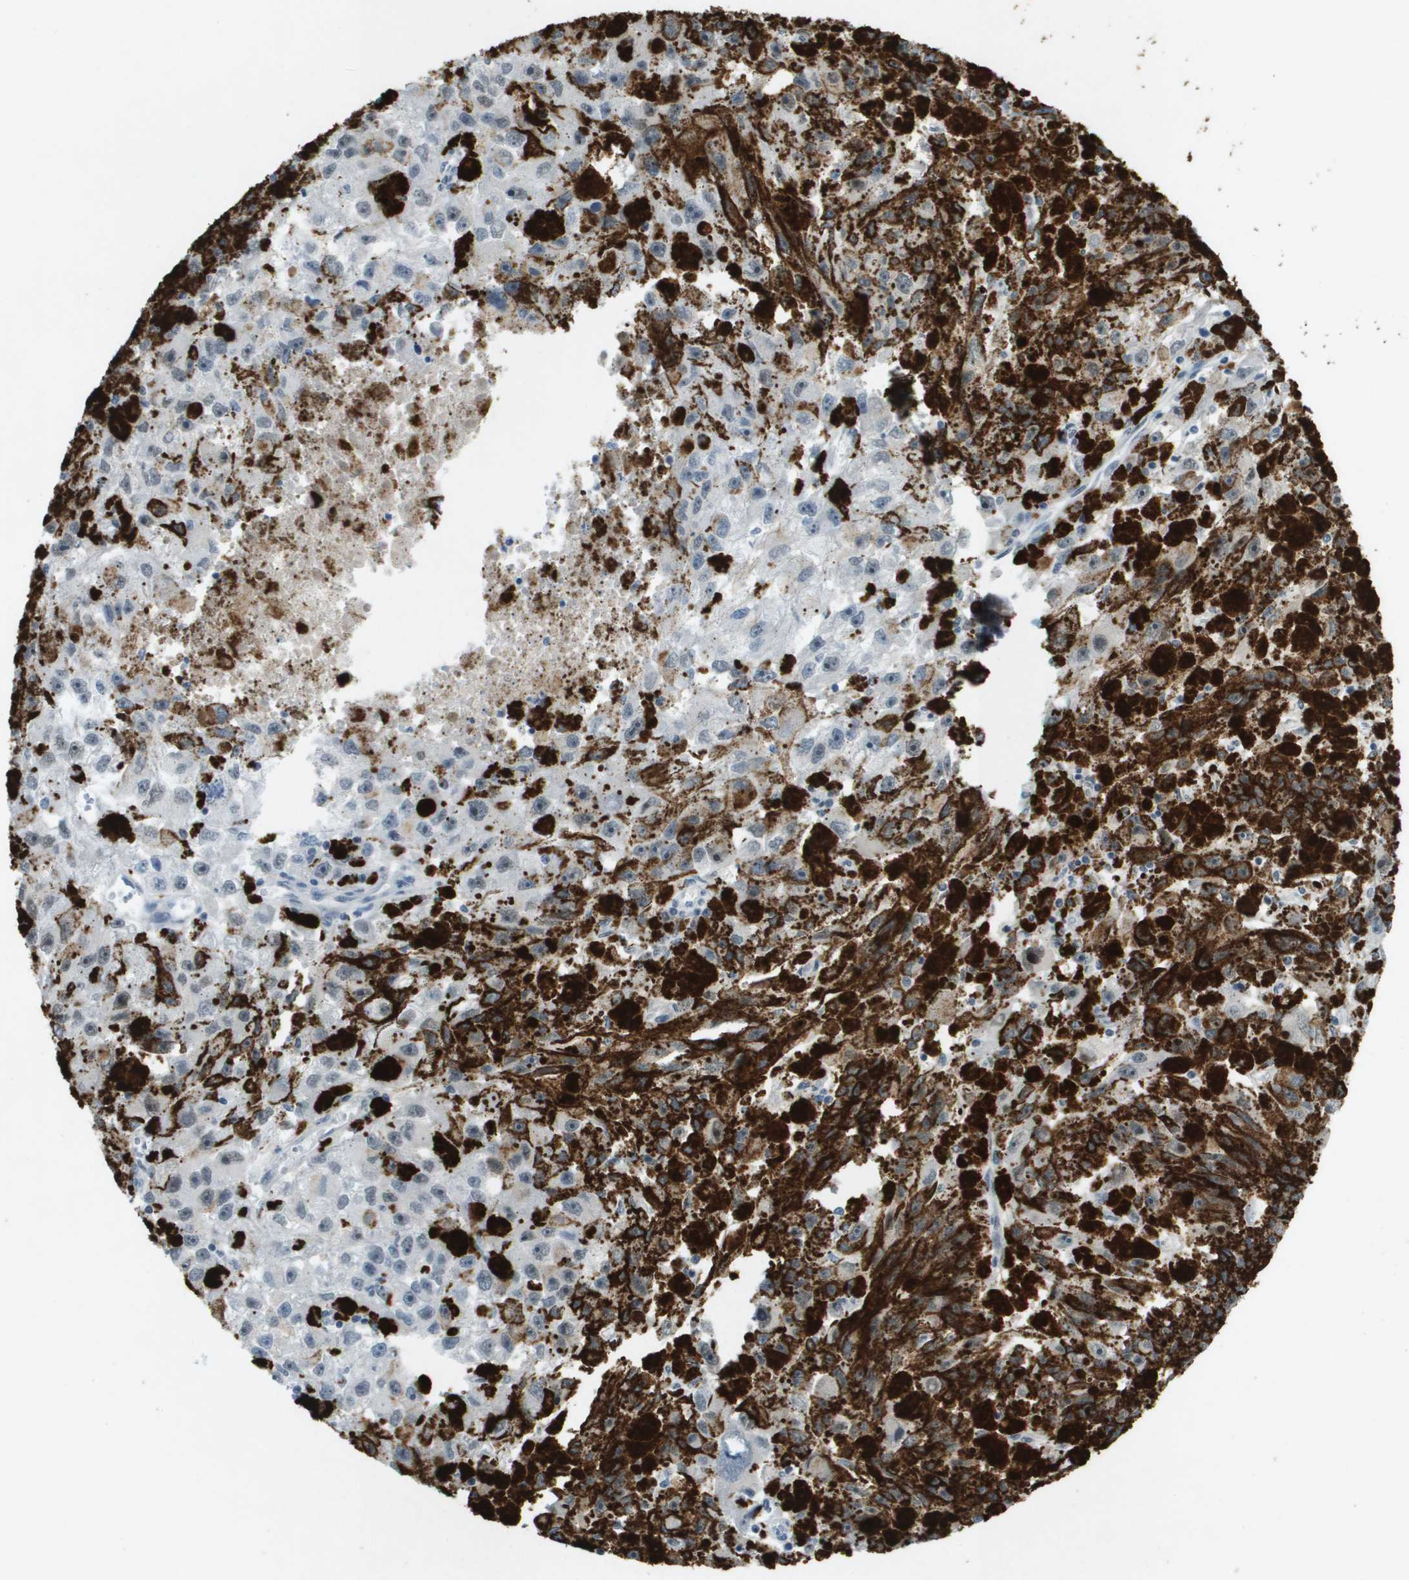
{"staining": {"intensity": "negative", "quantity": "none", "location": "none"}, "tissue": "melanoma", "cell_type": "Tumor cells", "image_type": "cancer", "snomed": [{"axis": "morphology", "description": "Malignant melanoma, NOS"}, {"axis": "topography", "description": "Skin"}], "caption": "Immunohistochemistry of melanoma exhibits no staining in tumor cells.", "gene": "TP53RK", "patient": {"sex": "female", "age": 104}}